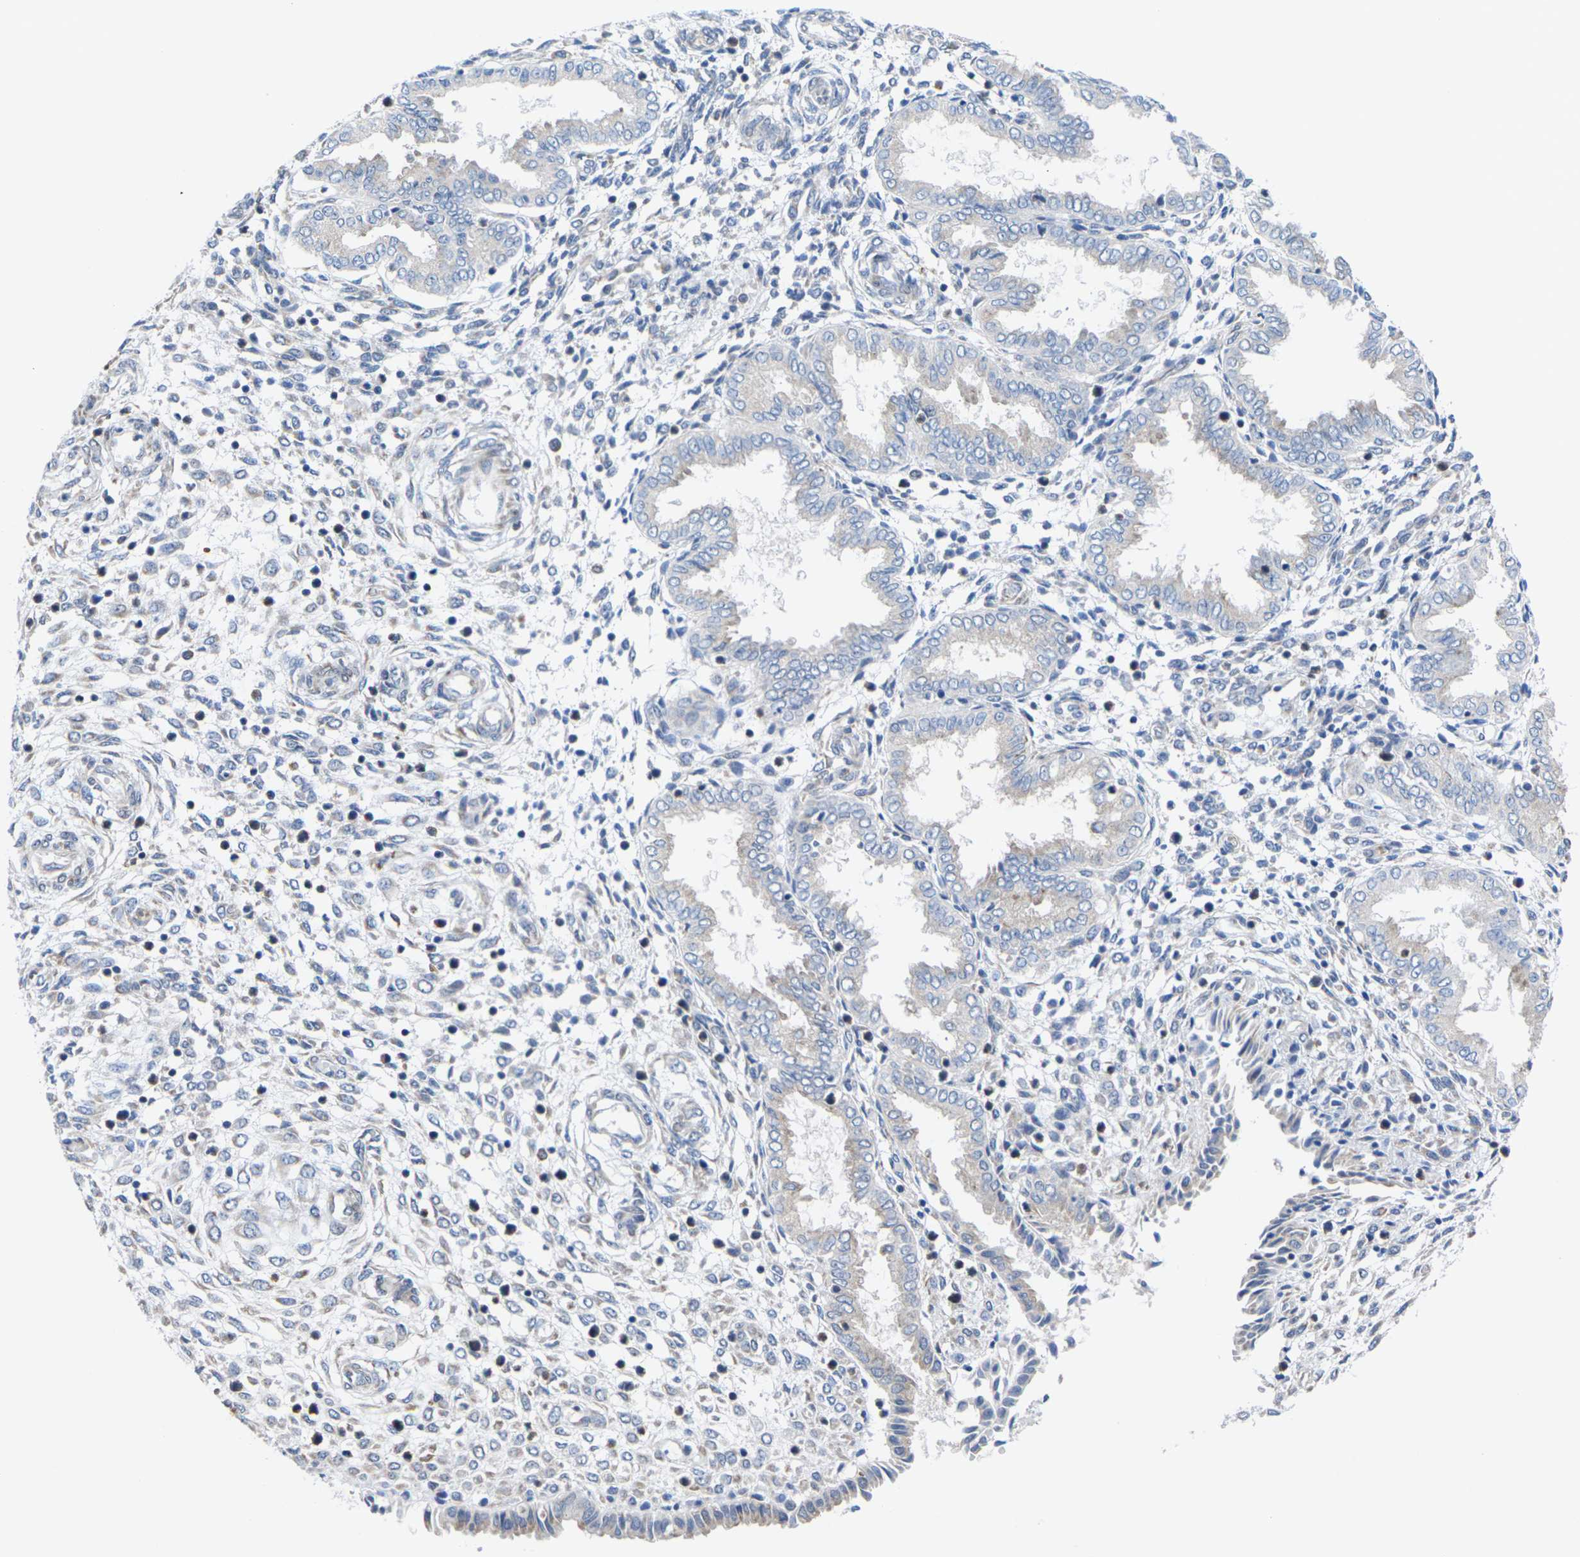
{"staining": {"intensity": "negative", "quantity": "none", "location": "none"}, "tissue": "endometrium", "cell_type": "Cells in endometrial stroma", "image_type": "normal", "snomed": [{"axis": "morphology", "description": "Normal tissue, NOS"}, {"axis": "topography", "description": "Endometrium"}], "caption": "Immunohistochemistry of unremarkable endometrium exhibits no positivity in cells in endometrial stroma.", "gene": "PDZK1IP1", "patient": {"sex": "female", "age": 33}}